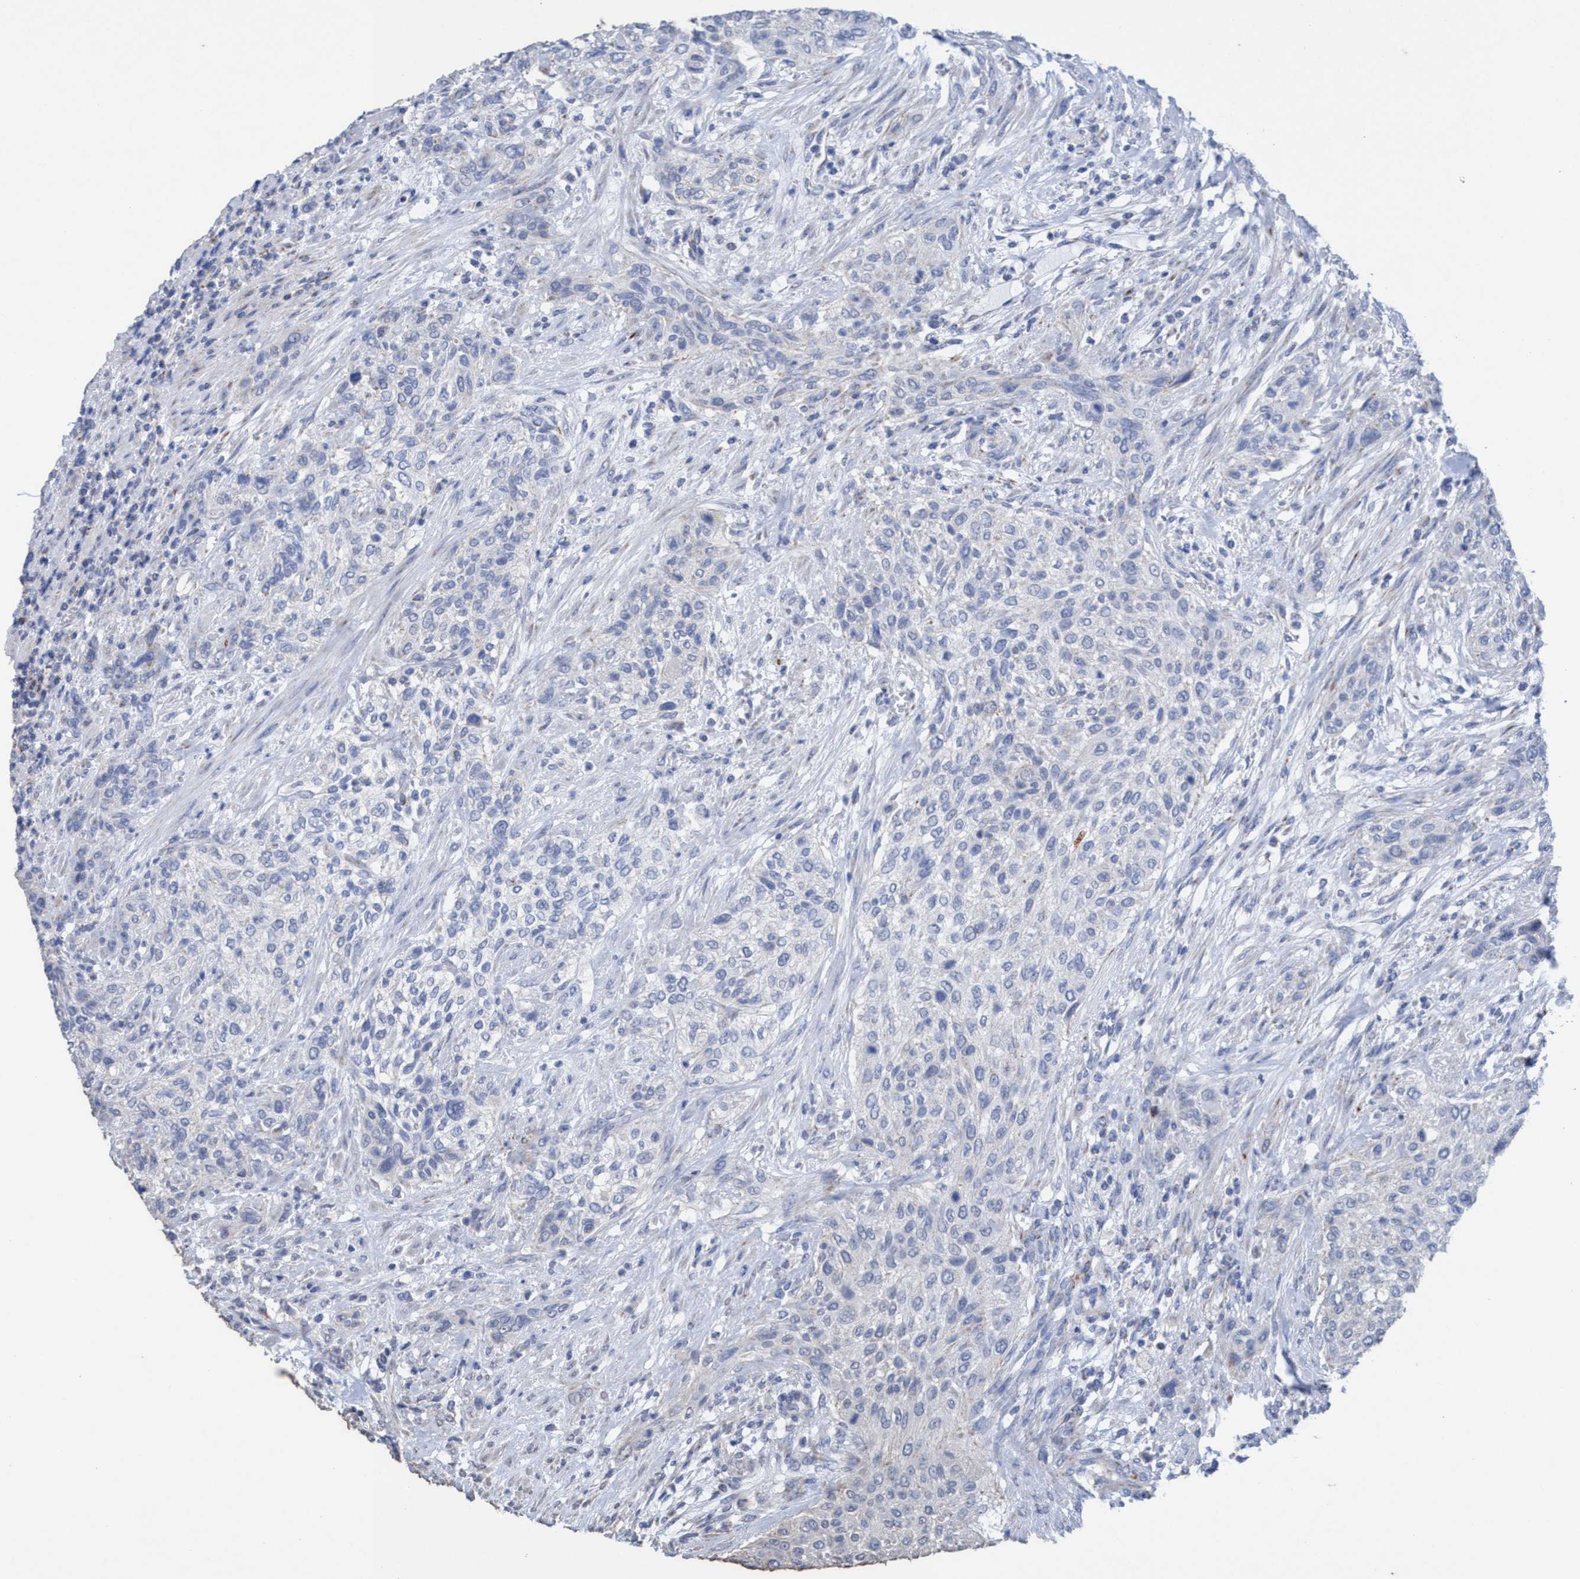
{"staining": {"intensity": "negative", "quantity": "none", "location": "none"}, "tissue": "urothelial cancer", "cell_type": "Tumor cells", "image_type": "cancer", "snomed": [{"axis": "morphology", "description": "Urothelial carcinoma, Low grade"}, {"axis": "morphology", "description": "Urothelial carcinoma, High grade"}, {"axis": "topography", "description": "Urinary bladder"}], "caption": "This is a histopathology image of immunohistochemistry staining of urothelial cancer, which shows no staining in tumor cells.", "gene": "RSAD1", "patient": {"sex": "male", "age": 35}}